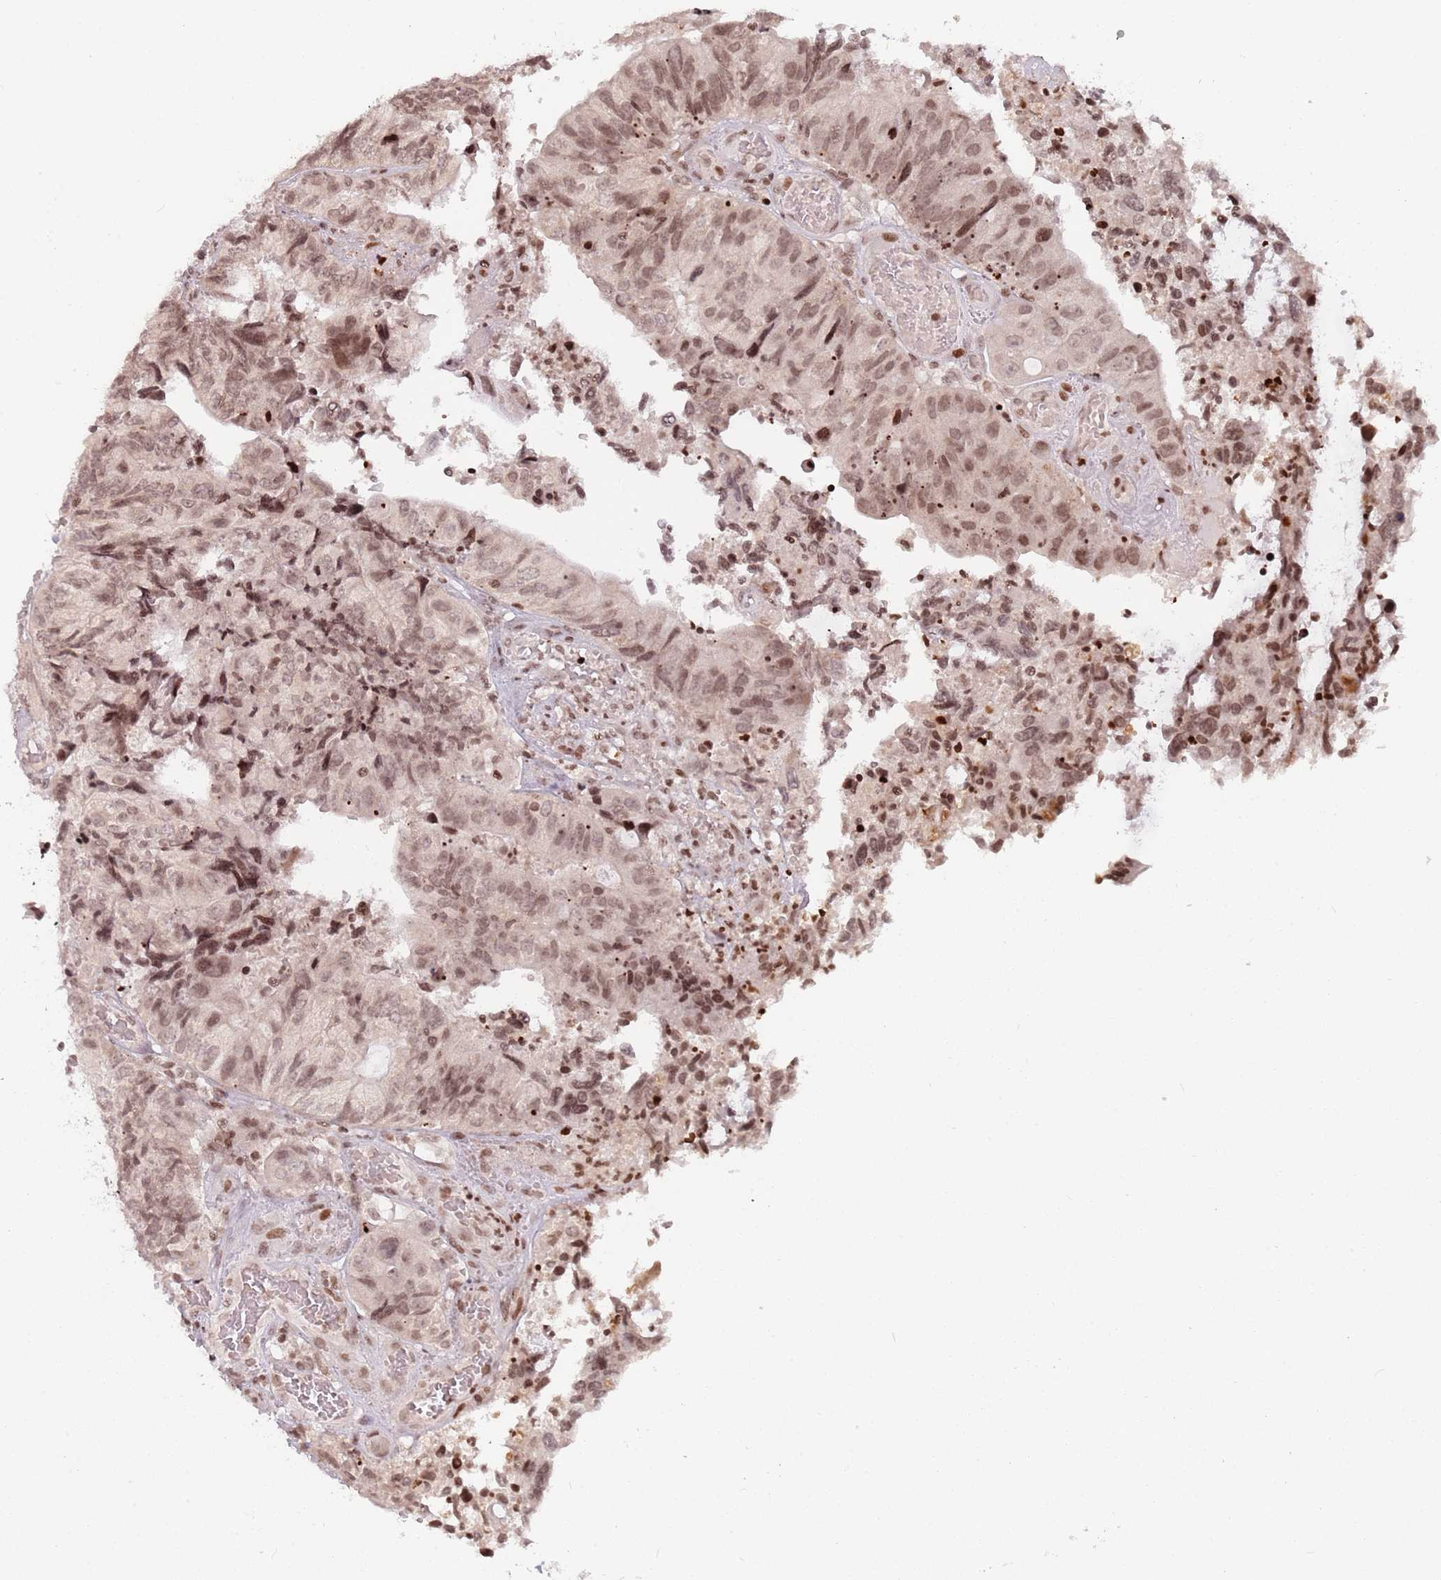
{"staining": {"intensity": "moderate", "quantity": ">75%", "location": "nuclear"}, "tissue": "colorectal cancer", "cell_type": "Tumor cells", "image_type": "cancer", "snomed": [{"axis": "morphology", "description": "Adenocarcinoma, NOS"}, {"axis": "topography", "description": "Colon"}], "caption": "Adenocarcinoma (colorectal) stained for a protein shows moderate nuclear positivity in tumor cells. Nuclei are stained in blue.", "gene": "SH3RF3", "patient": {"sex": "female", "age": 67}}